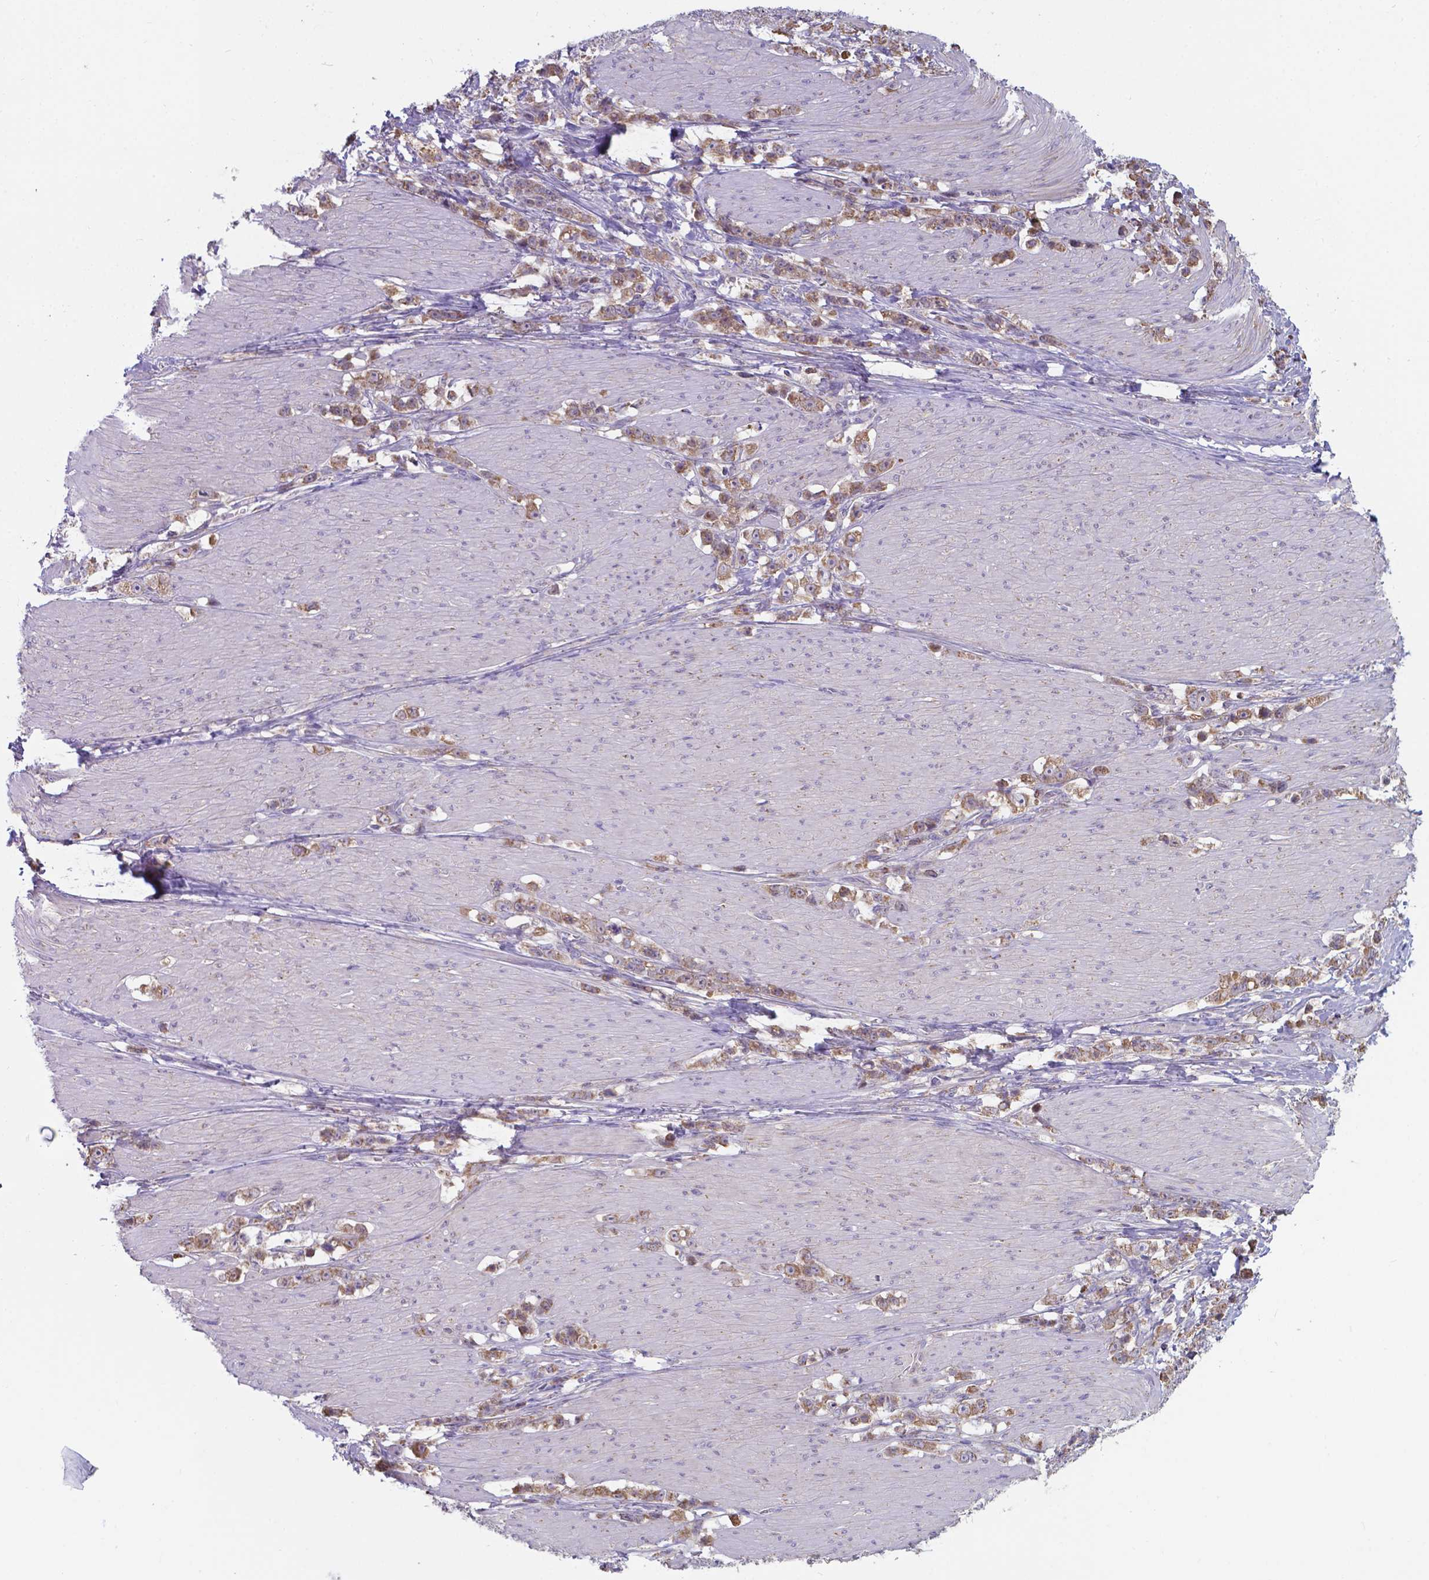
{"staining": {"intensity": "weak", "quantity": ">75%", "location": "cytoplasmic/membranous"}, "tissue": "stomach cancer", "cell_type": "Tumor cells", "image_type": "cancer", "snomed": [{"axis": "morphology", "description": "Adenocarcinoma, NOS"}, {"axis": "topography", "description": "Stomach, lower"}], "caption": "High-power microscopy captured an IHC histopathology image of stomach cancer, revealing weak cytoplasmic/membranous staining in approximately >75% of tumor cells.", "gene": "FAM114A1", "patient": {"sex": "male", "age": 88}}